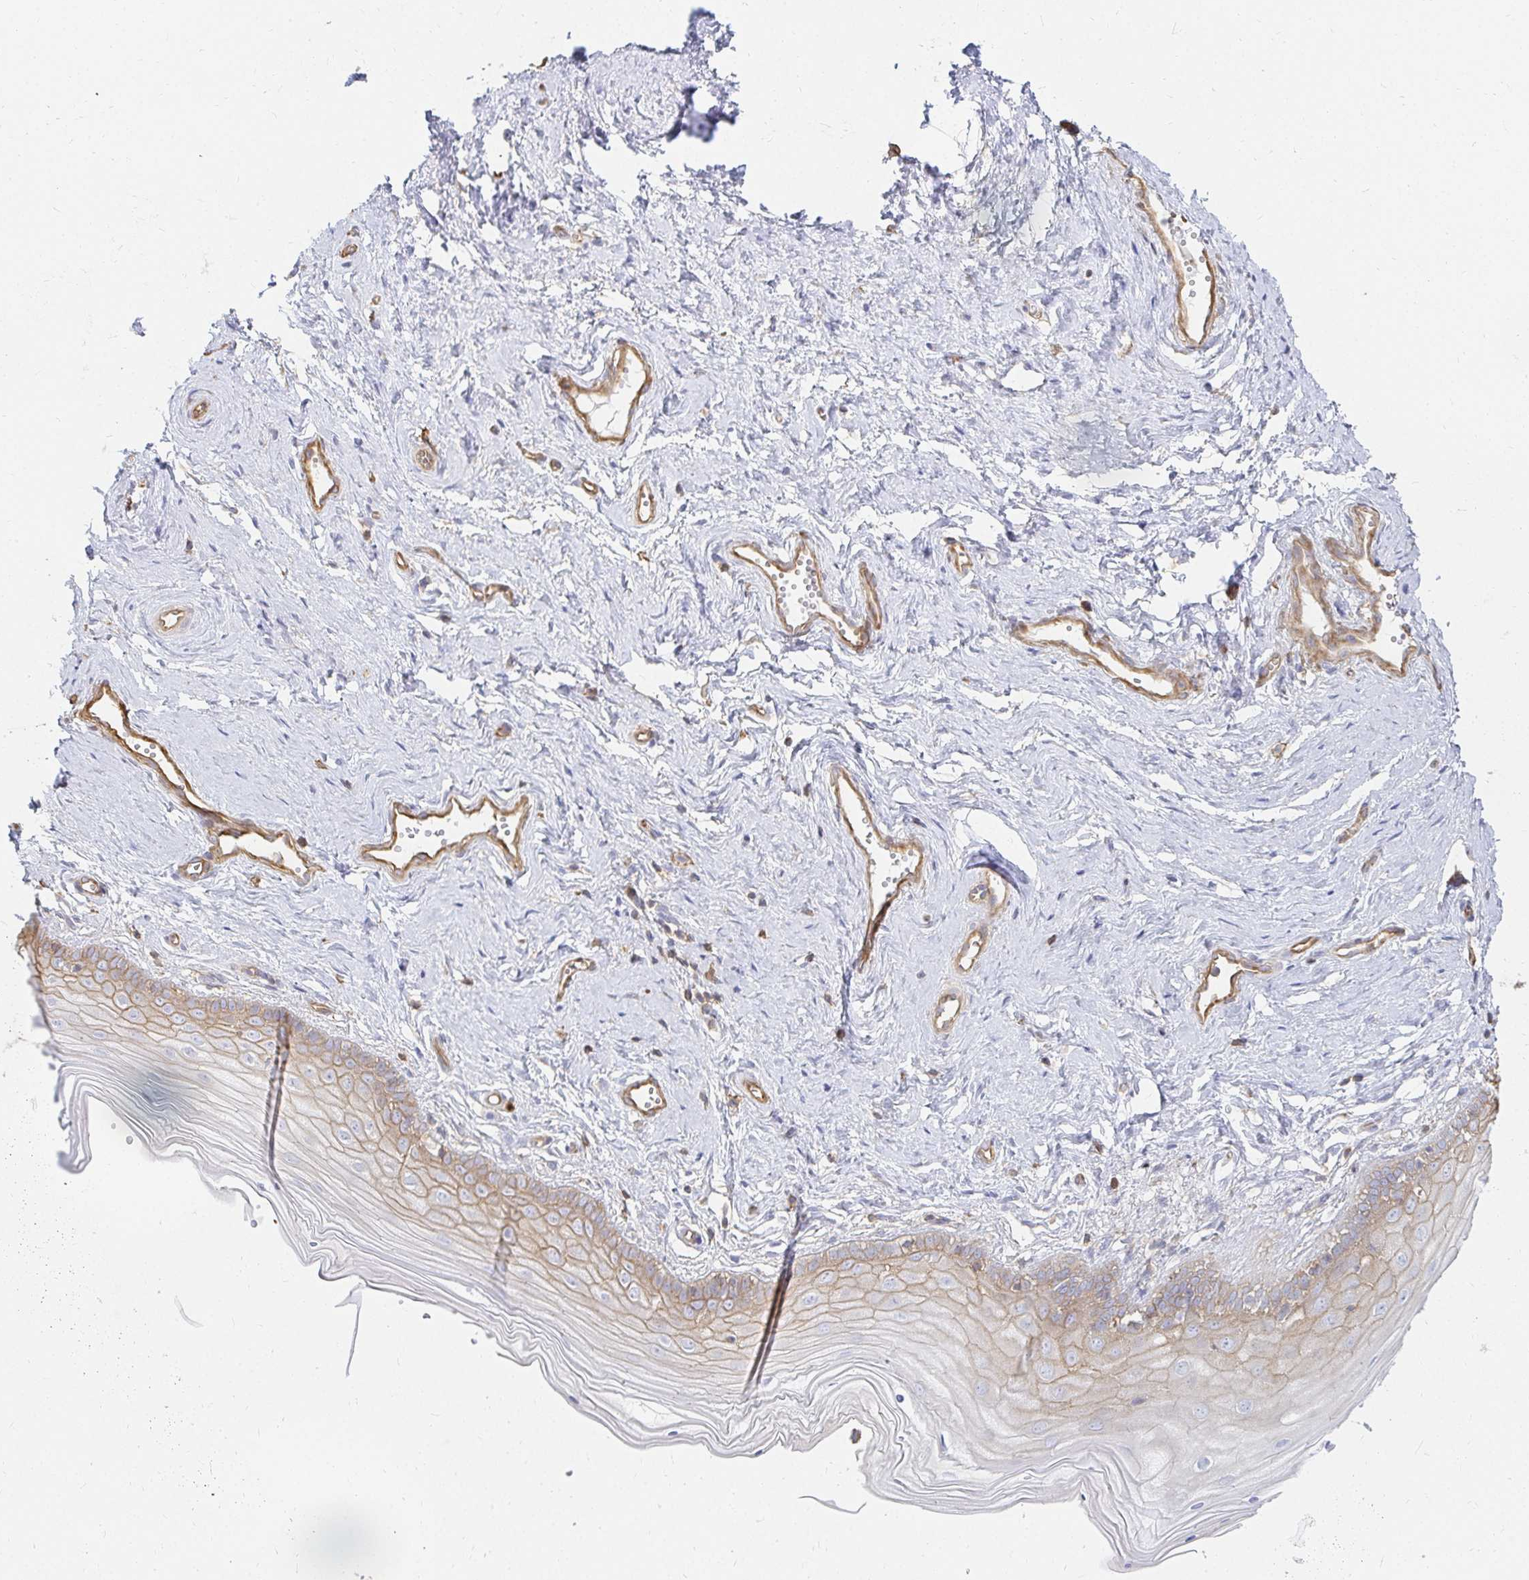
{"staining": {"intensity": "weak", "quantity": "25%-75%", "location": "cytoplasmic/membranous"}, "tissue": "vagina", "cell_type": "Squamous epithelial cells", "image_type": "normal", "snomed": [{"axis": "morphology", "description": "Normal tissue, NOS"}, {"axis": "topography", "description": "Vagina"}], "caption": "The image displays staining of unremarkable vagina, revealing weak cytoplasmic/membranous protein staining (brown color) within squamous epithelial cells.", "gene": "TSPAN19", "patient": {"sex": "female", "age": 38}}